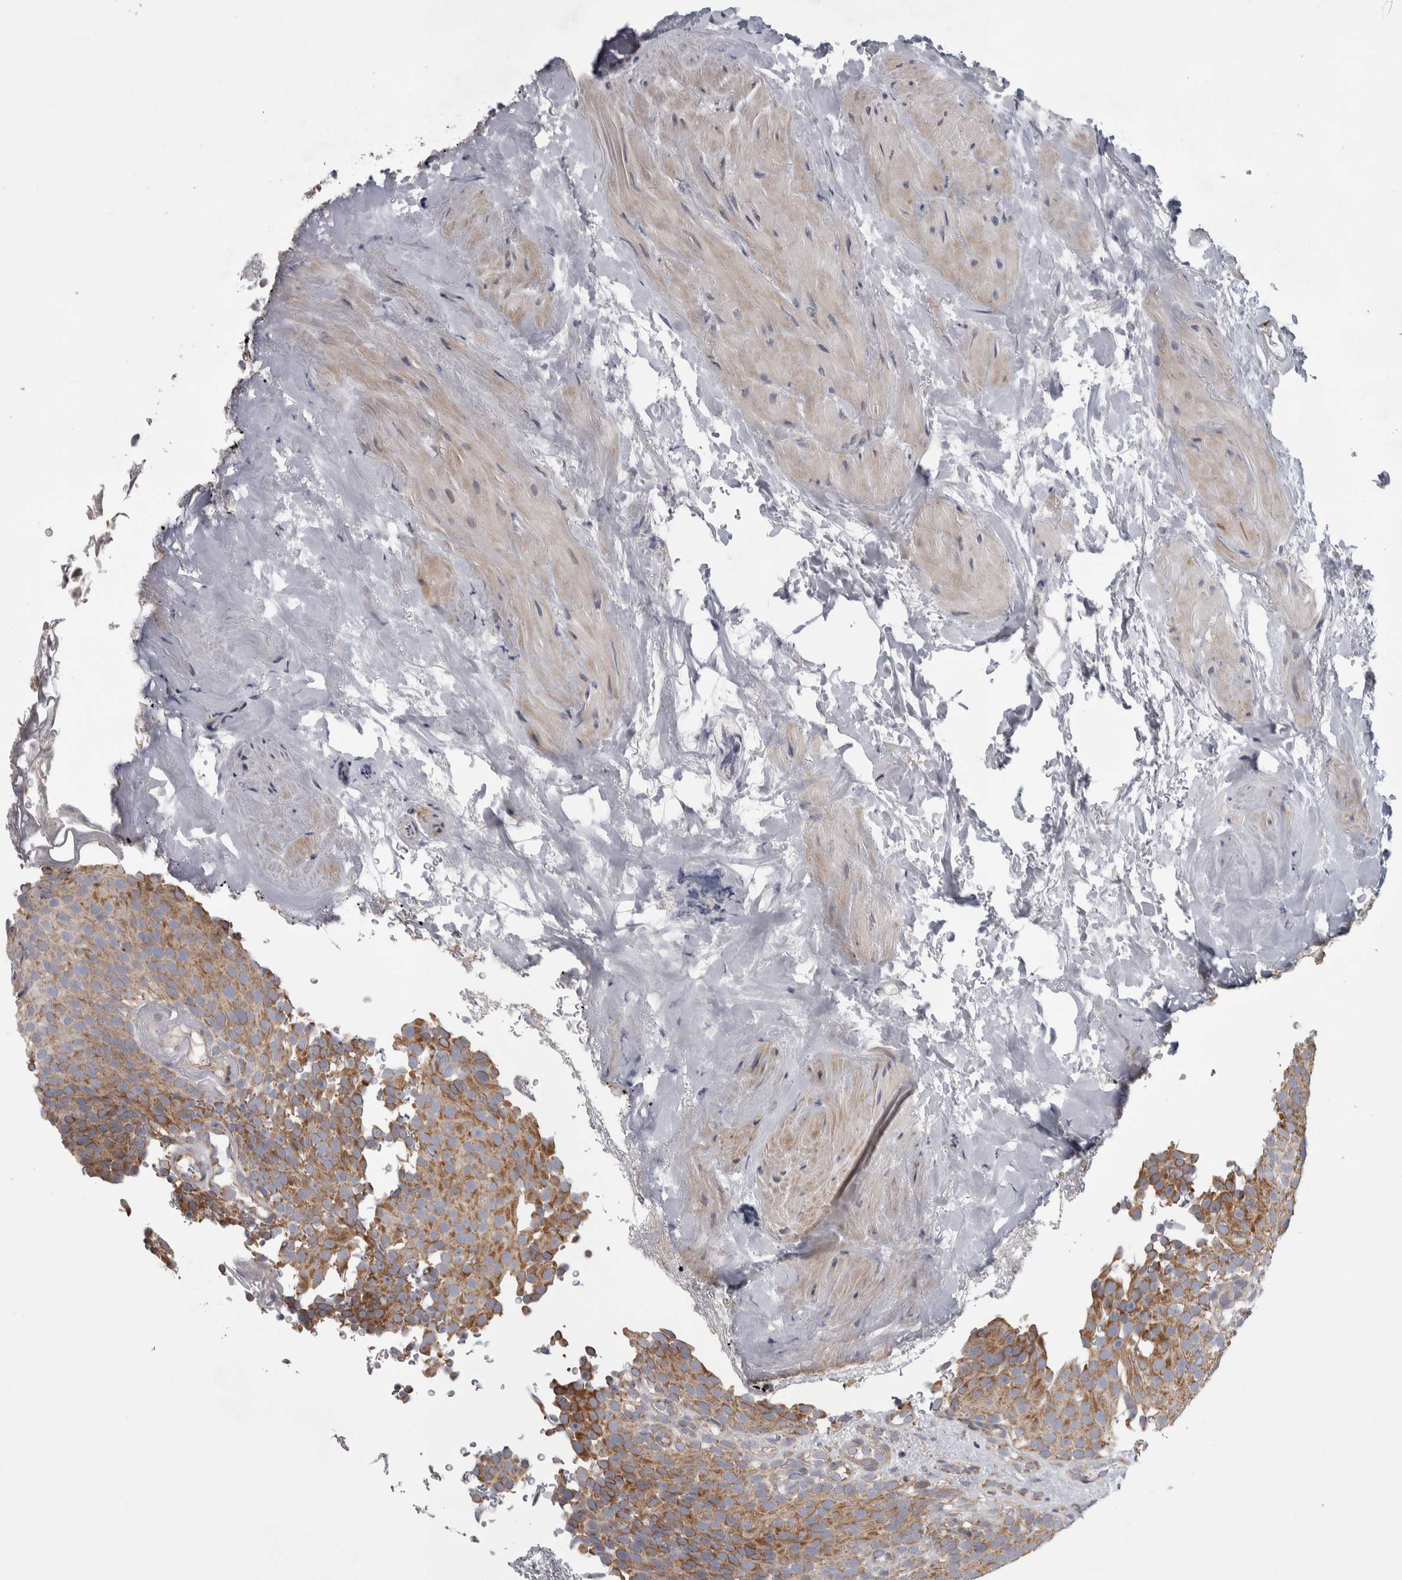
{"staining": {"intensity": "moderate", "quantity": ">75%", "location": "cytoplasmic/membranous"}, "tissue": "urothelial cancer", "cell_type": "Tumor cells", "image_type": "cancer", "snomed": [{"axis": "morphology", "description": "Urothelial carcinoma, Low grade"}, {"axis": "topography", "description": "Urinary bladder"}], "caption": "Protein staining of low-grade urothelial carcinoma tissue demonstrates moderate cytoplasmic/membranous expression in about >75% of tumor cells. The staining was performed using DAB to visualize the protein expression in brown, while the nuclei were stained in blue with hematoxylin (Magnification: 20x).", "gene": "SCO1", "patient": {"sex": "male", "age": 78}}